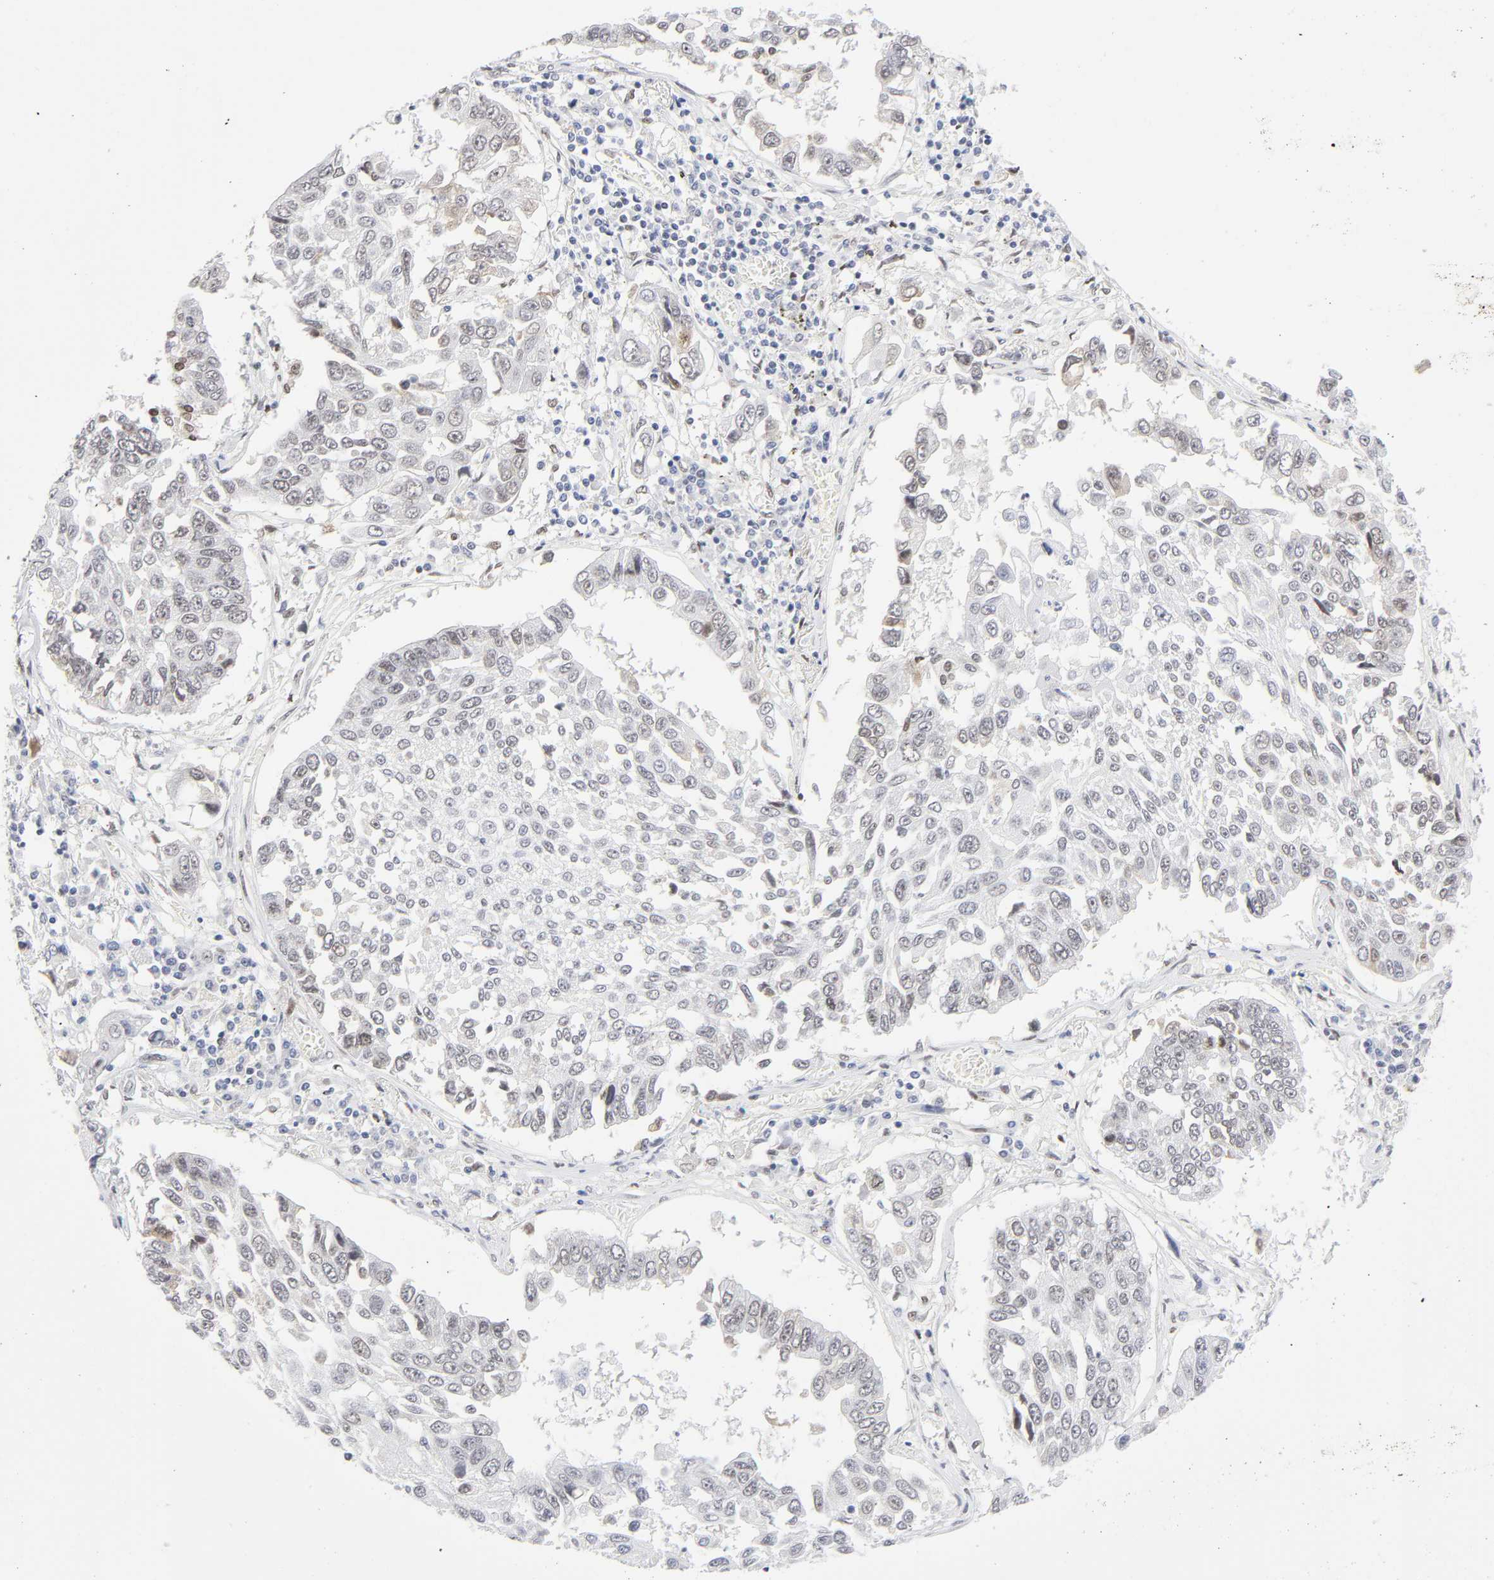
{"staining": {"intensity": "weak", "quantity": "25%-75%", "location": "nuclear"}, "tissue": "lung cancer", "cell_type": "Tumor cells", "image_type": "cancer", "snomed": [{"axis": "morphology", "description": "Squamous cell carcinoma, NOS"}, {"axis": "topography", "description": "Lung"}], "caption": "DAB (3,3'-diaminobenzidine) immunohistochemical staining of lung squamous cell carcinoma shows weak nuclear protein positivity in about 25%-75% of tumor cells. Immunohistochemistry (ihc) stains the protein of interest in brown and the nuclei are stained blue.", "gene": "NFIC", "patient": {"sex": "male", "age": 71}}